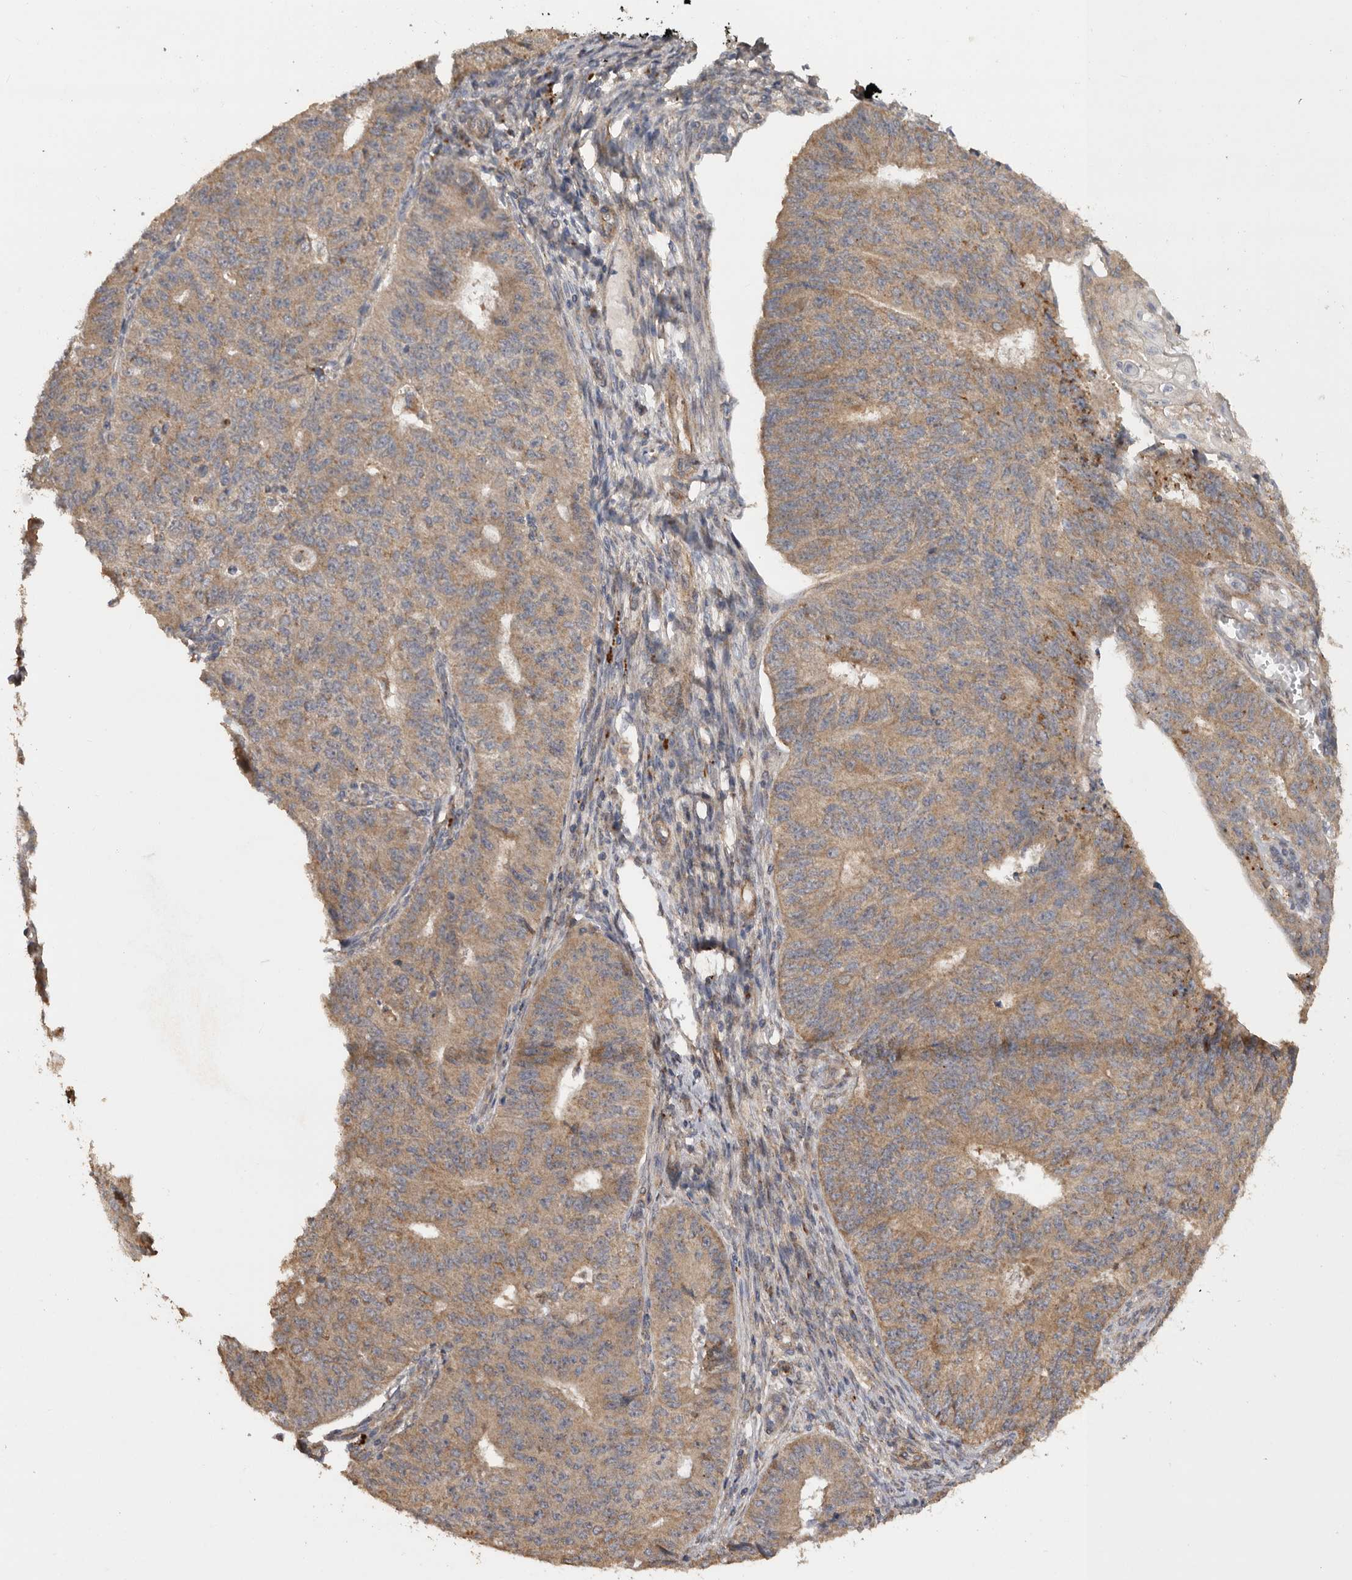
{"staining": {"intensity": "moderate", "quantity": ">75%", "location": "cytoplasmic/membranous"}, "tissue": "endometrial cancer", "cell_type": "Tumor cells", "image_type": "cancer", "snomed": [{"axis": "morphology", "description": "Adenocarcinoma, NOS"}, {"axis": "topography", "description": "Endometrium"}], "caption": "Immunohistochemistry of human adenocarcinoma (endometrial) demonstrates medium levels of moderate cytoplasmic/membranous staining in approximately >75% of tumor cells.", "gene": "PODXL2", "patient": {"sex": "female", "age": 32}}